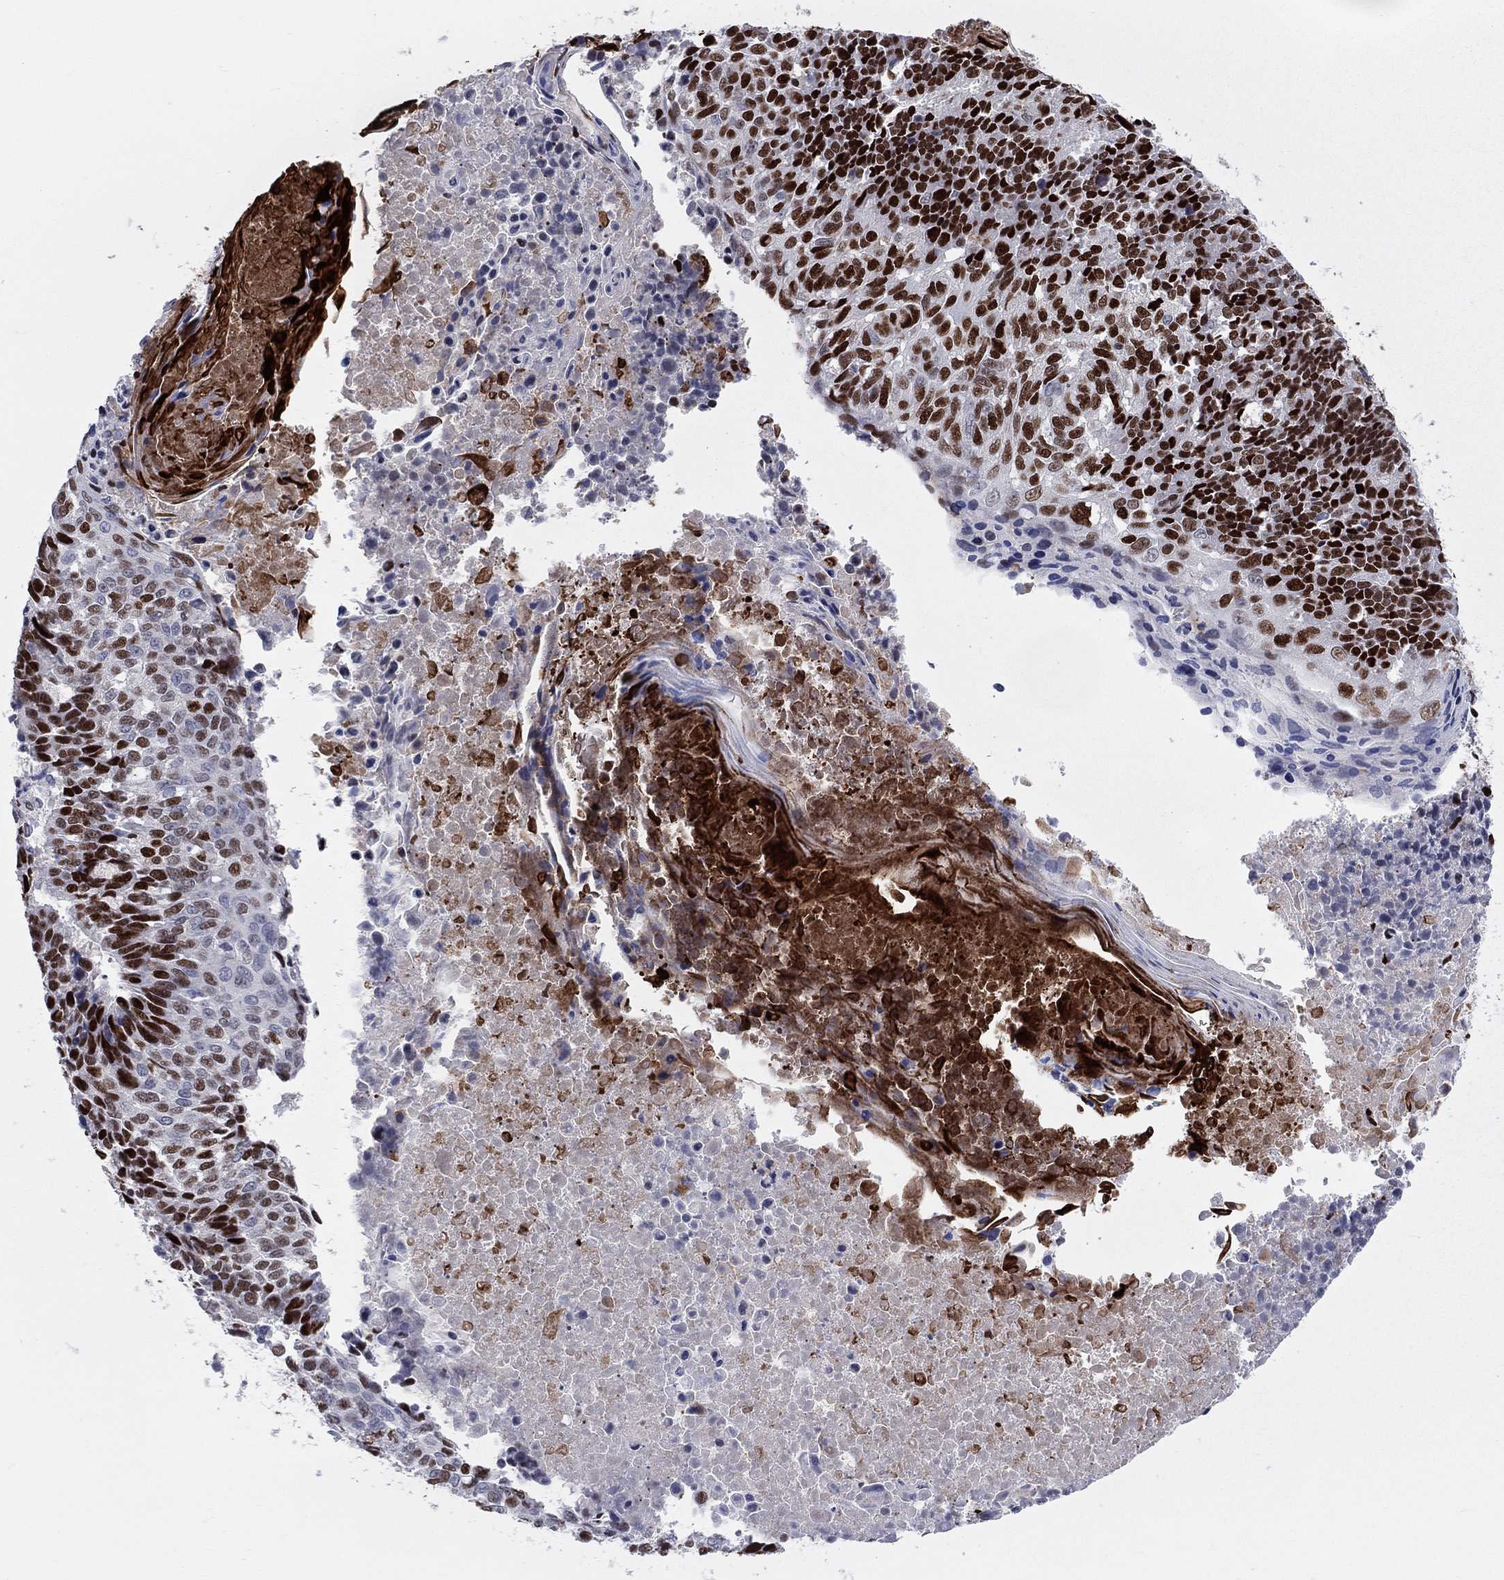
{"staining": {"intensity": "strong", "quantity": "25%-75%", "location": "nuclear"}, "tissue": "lung cancer", "cell_type": "Tumor cells", "image_type": "cancer", "snomed": [{"axis": "morphology", "description": "Squamous cell carcinoma, NOS"}, {"axis": "topography", "description": "Lung"}], "caption": "Strong nuclear staining for a protein is present in approximately 25%-75% of tumor cells of squamous cell carcinoma (lung) using IHC.", "gene": "ZNHIT3", "patient": {"sex": "male", "age": 73}}